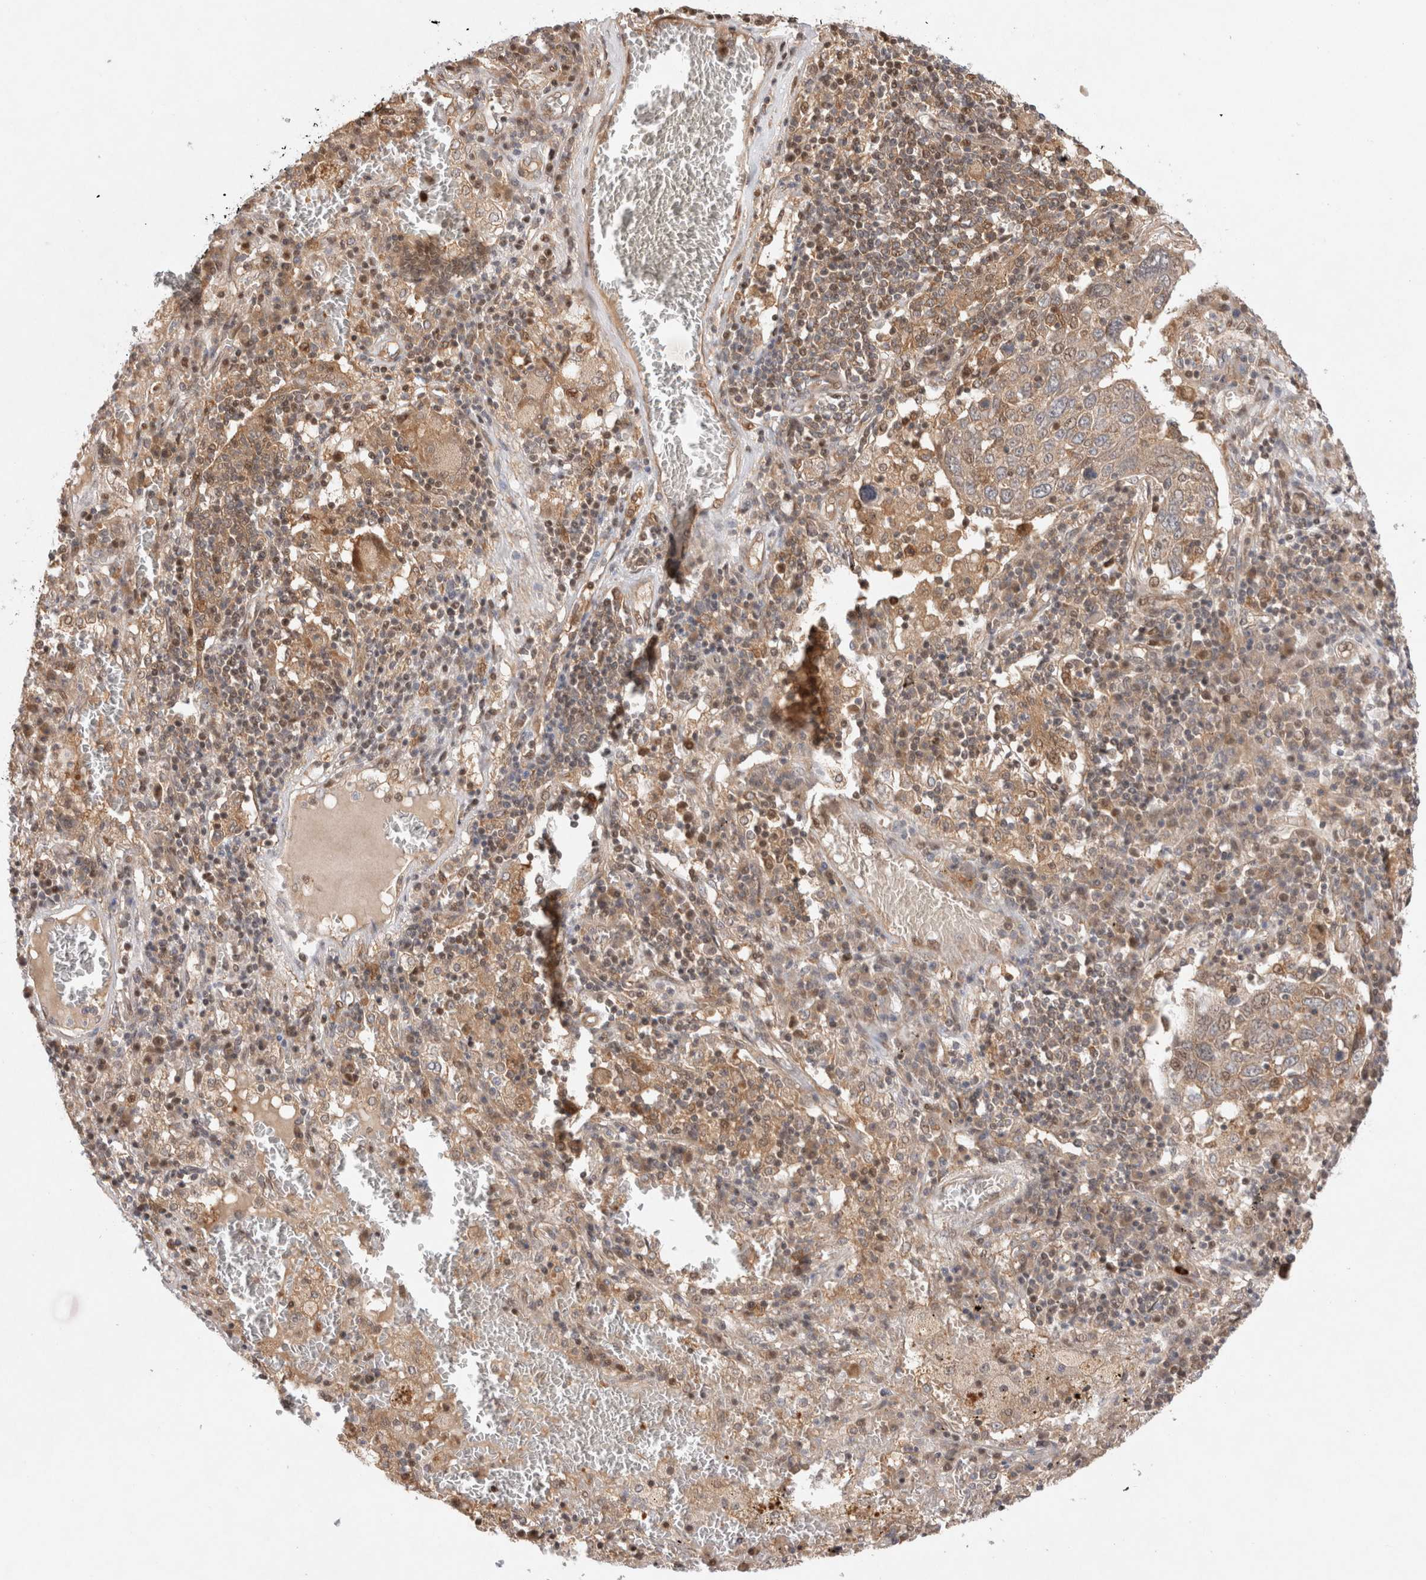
{"staining": {"intensity": "weak", "quantity": ">75%", "location": "cytoplasmic/membranous"}, "tissue": "lung cancer", "cell_type": "Tumor cells", "image_type": "cancer", "snomed": [{"axis": "morphology", "description": "Squamous cell carcinoma, NOS"}, {"axis": "topography", "description": "Lung"}], "caption": "Immunohistochemical staining of lung cancer (squamous cell carcinoma) reveals low levels of weak cytoplasmic/membranous protein expression in approximately >75% of tumor cells.", "gene": "HTT", "patient": {"sex": "male", "age": 65}}